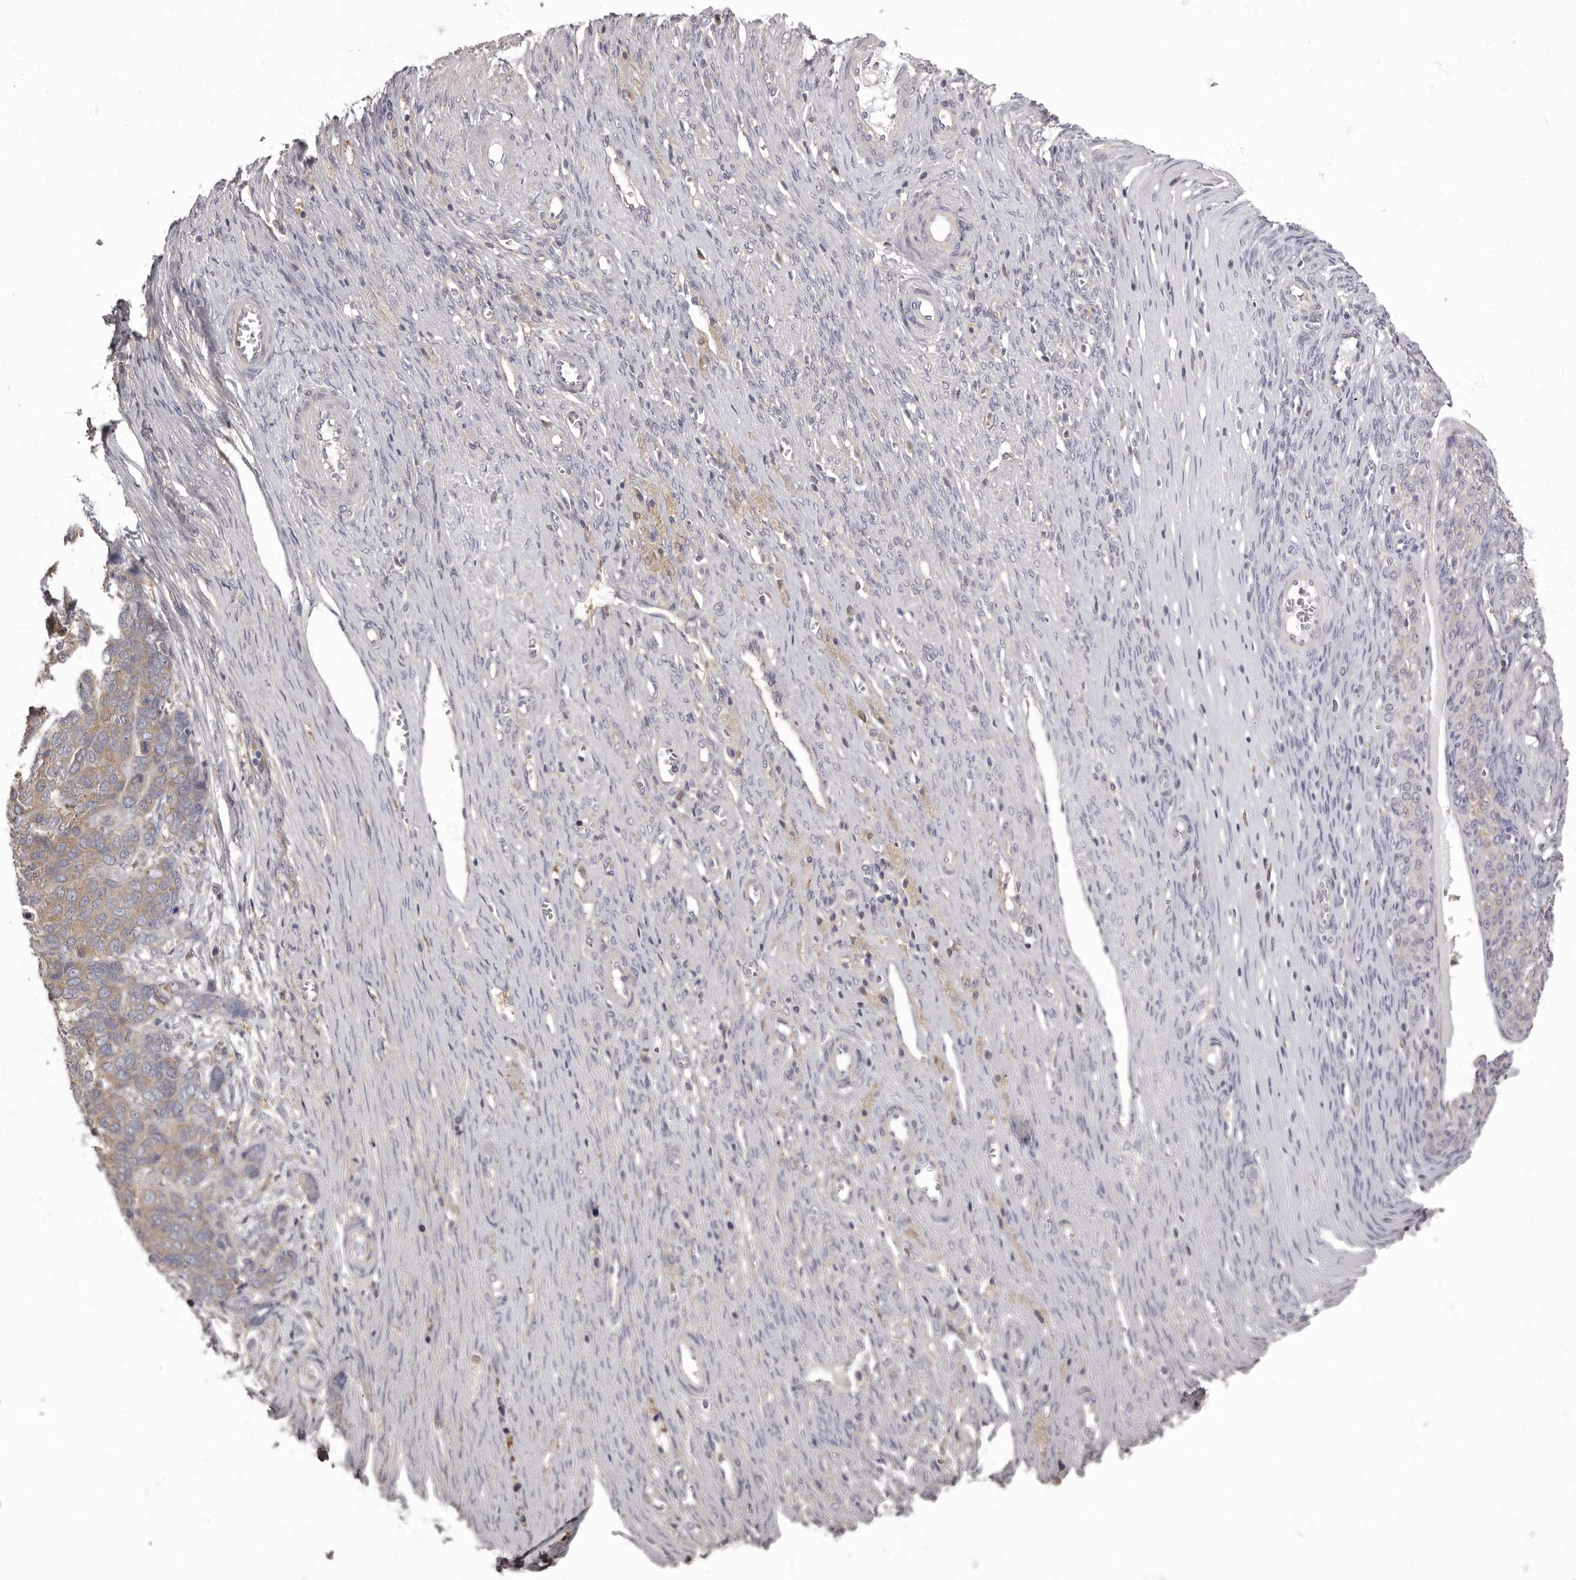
{"staining": {"intensity": "weak", "quantity": "25%-75%", "location": "cytoplasmic/membranous"}, "tissue": "ovarian cancer", "cell_type": "Tumor cells", "image_type": "cancer", "snomed": [{"axis": "morphology", "description": "Cystadenocarcinoma, serous, NOS"}, {"axis": "topography", "description": "Ovary"}], "caption": "Human serous cystadenocarcinoma (ovarian) stained with a brown dye reveals weak cytoplasmic/membranous positive expression in approximately 25%-75% of tumor cells.", "gene": "APEH", "patient": {"sex": "female", "age": 44}}